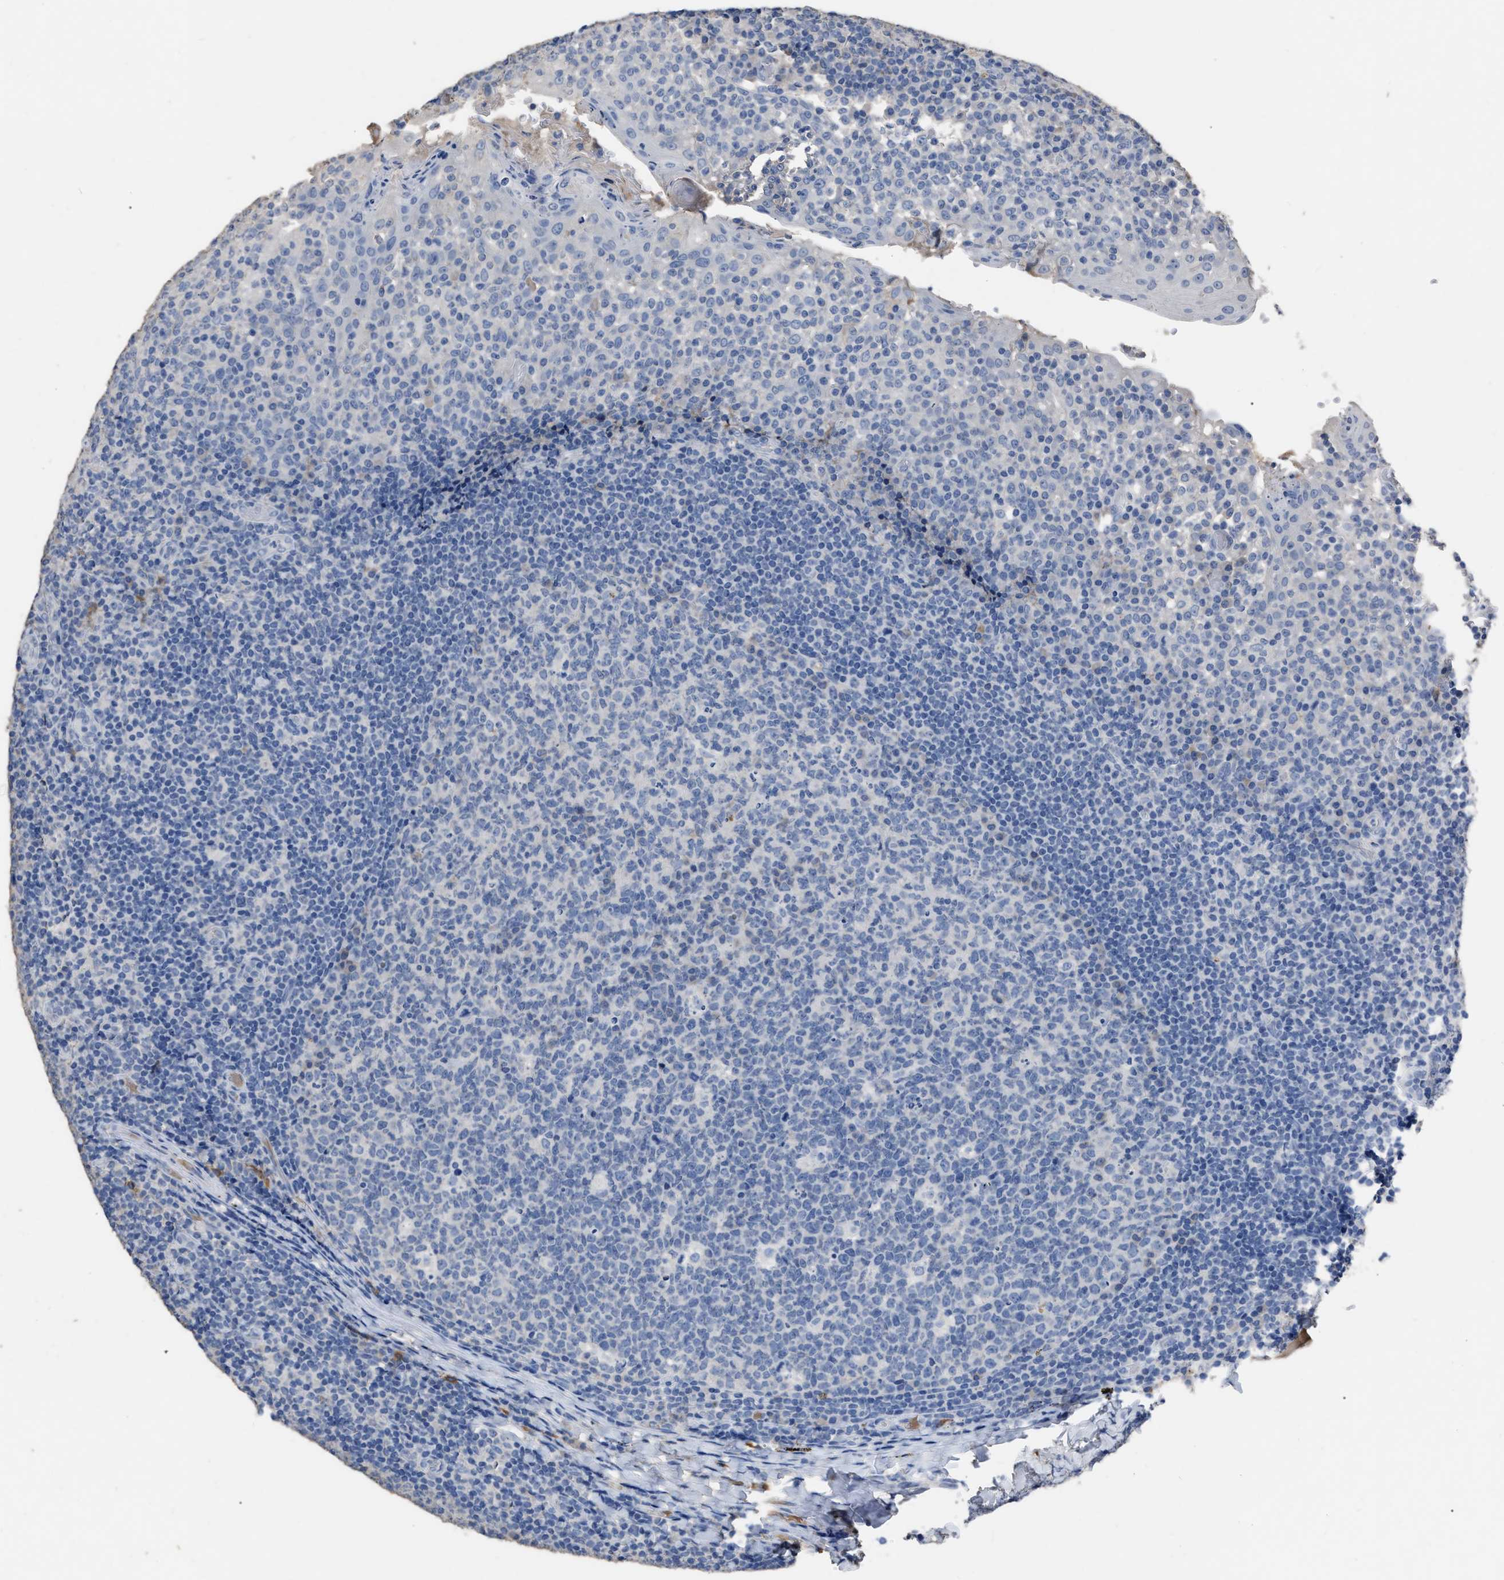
{"staining": {"intensity": "negative", "quantity": "none", "location": "none"}, "tissue": "tonsil", "cell_type": "Germinal center cells", "image_type": "normal", "snomed": [{"axis": "morphology", "description": "Normal tissue, NOS"}, {"axis": "topography", "description": "Tonsil"}], "caption": "The micrograph demonstrates no staining of germinal center cells in benign tonsil. The staining was performed using DAB (3,3'-diaminobenzidine) to visualize the protein expression in brown, while the nuclei were stained in blue with hematoxylin (Magnification: 20x).", "gene": "HABP2", "patient": {"sex": "female", "age": 19}}